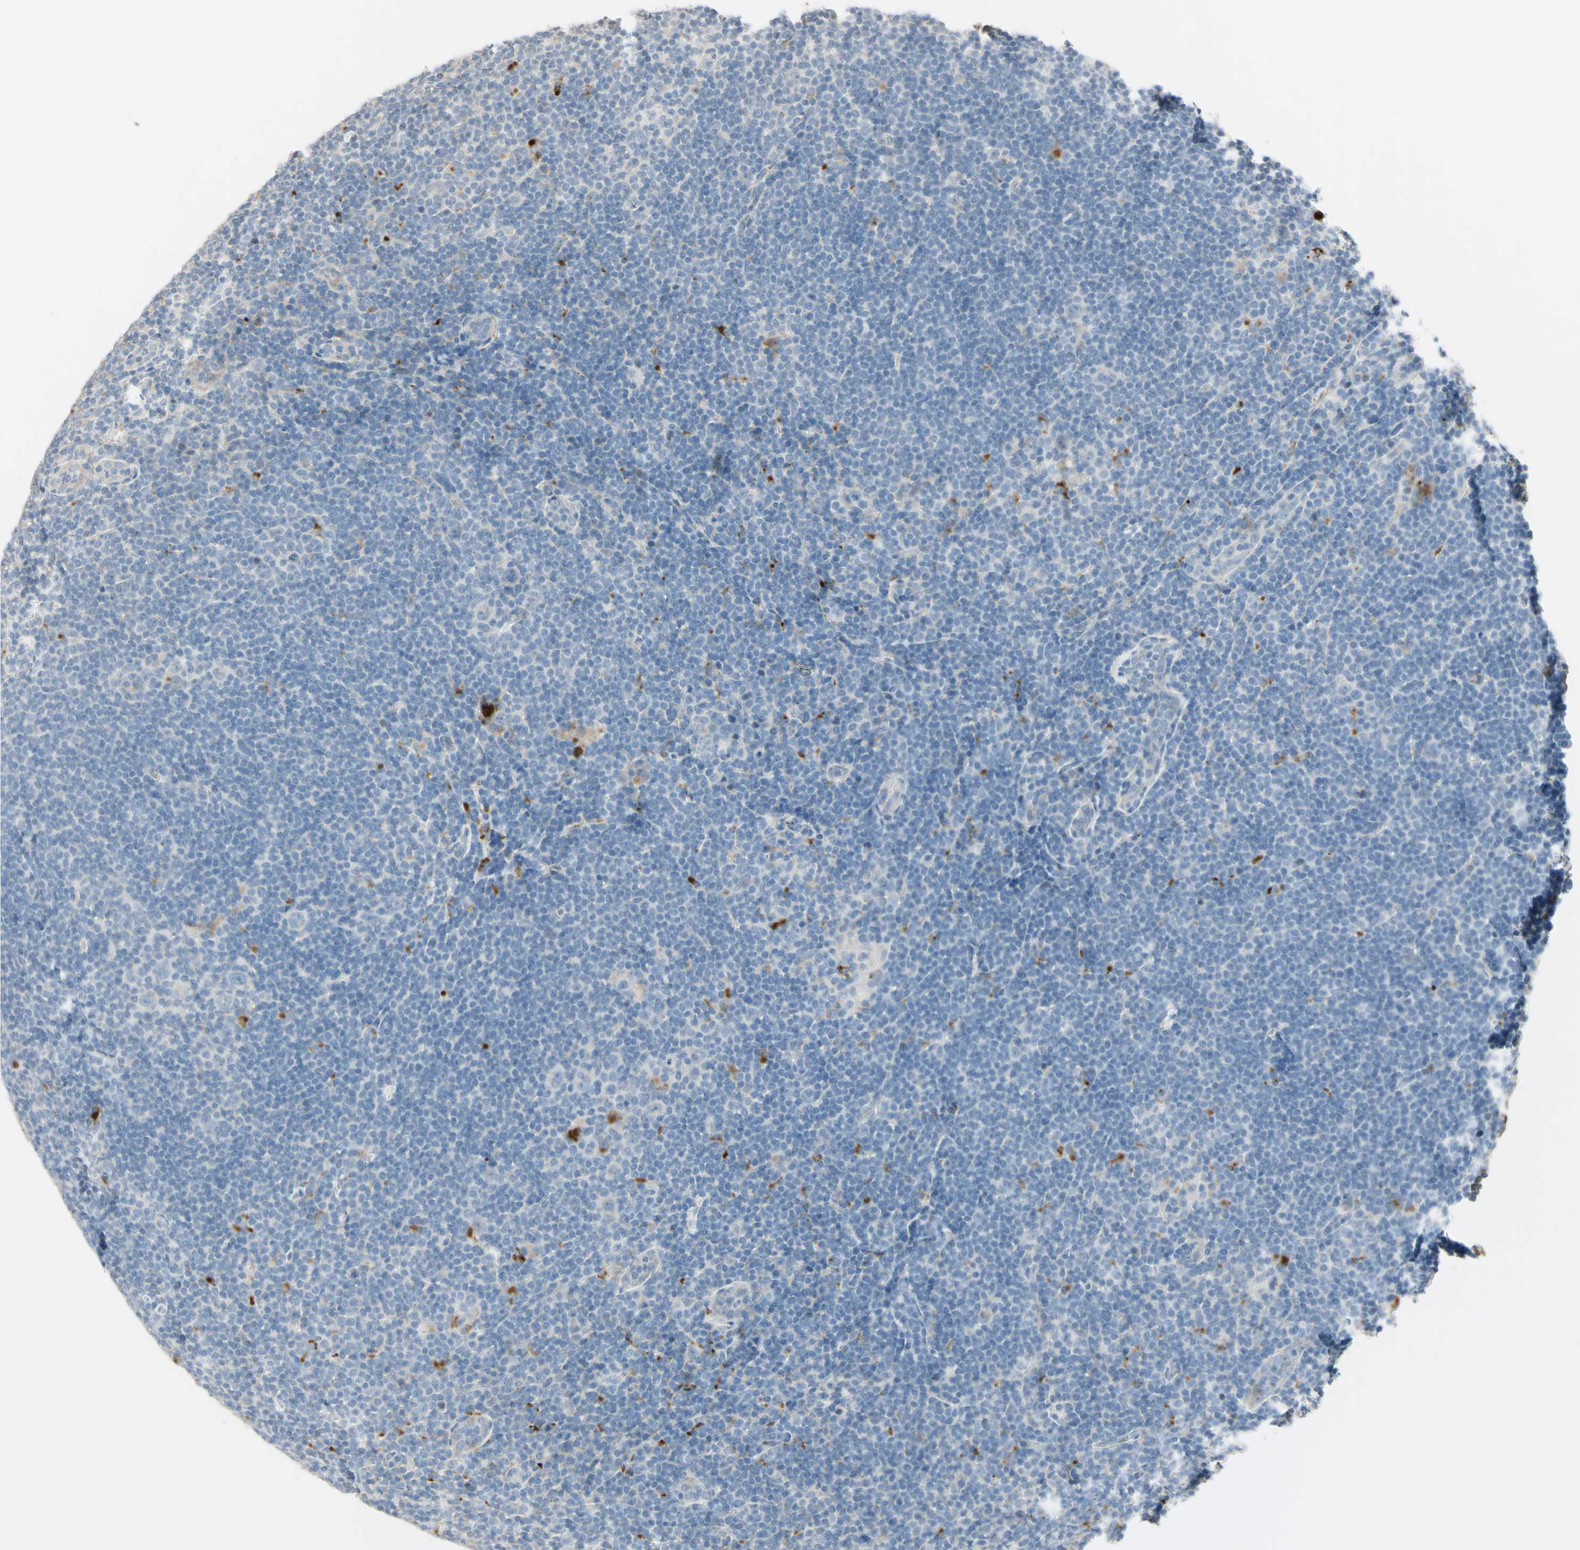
{"staining": {"intensity": "weak", "quantity": "25%-75%", "location": "cytoplasmic/membranous"}, "tissue": "lymphoma", "cell_type": "Tumor cells", "image_type": "cancer", "snomed": [{"axis": "morphology", "description": "Hodgkin's disease, NOS"}, {"axis": "topography", "description": "Lymph node"}], "caption": "Lymphoma stained for a protein demonstrates weak cytoplasmic/membranous positivity in tumor cells.", "gene": "ANGPTL1", "patient": {"sex": "female", "age": 57}}